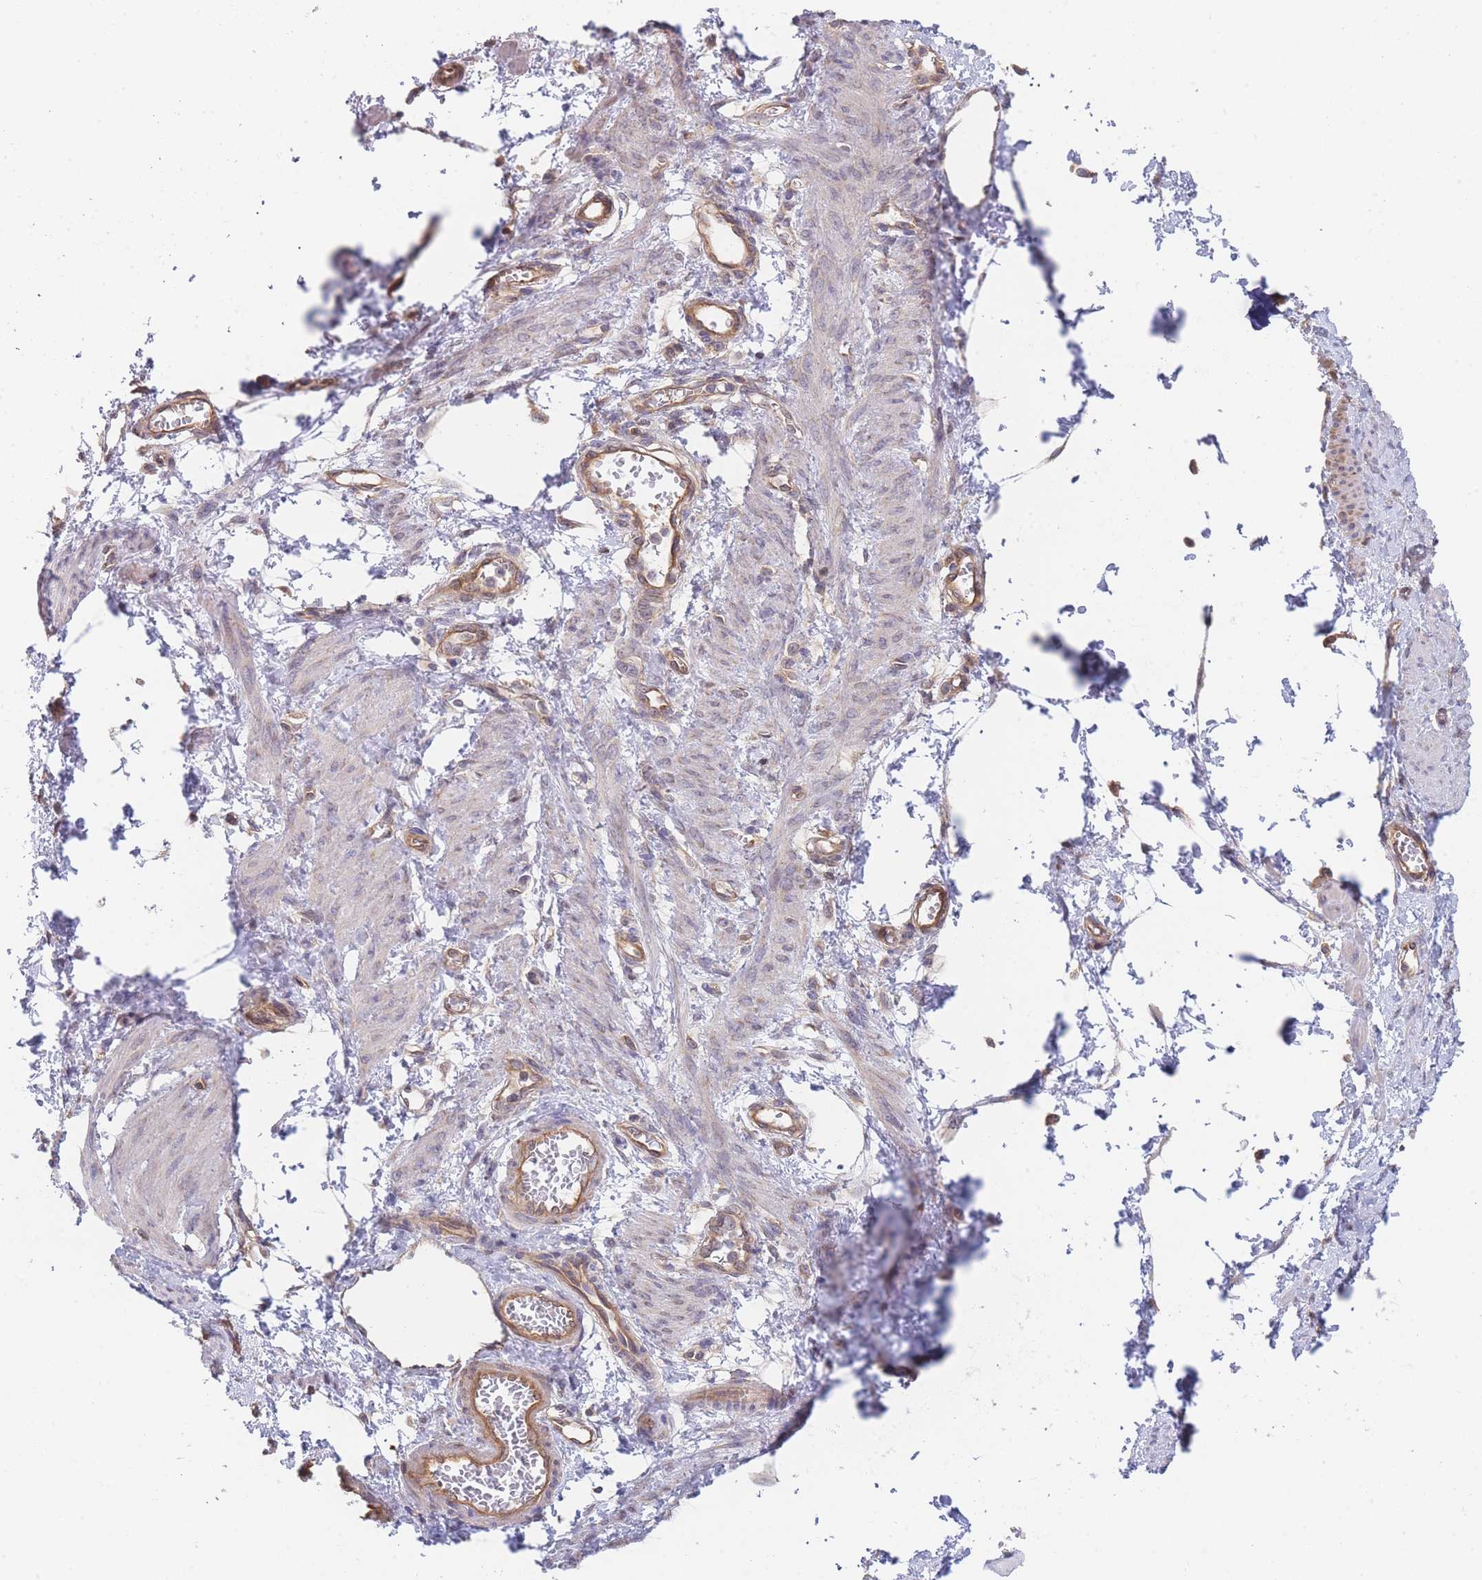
{"staining": {"intensity": "weak", "quantity": "<25%", "location": "cytoplasmic/membranous"}, "tissue": "smooth muscle", "cell_type": "Smooth muscle cells", "image_type": "normal", "snomed": [{"axis": "morphology", "description": "Normal tissue, NOS"}, {"axis": "topography", "description": "Smooth muscle"}, {"axis": "topography", "description": "Uterus"}], "caption": "An IHC histopathology image of unremarkable smooth muscle is shown. There is no staining in smooth muscle cells of smooth muscle.", "gene": "MRPS18B", "patient": {"sex": "female", "age": 39}}